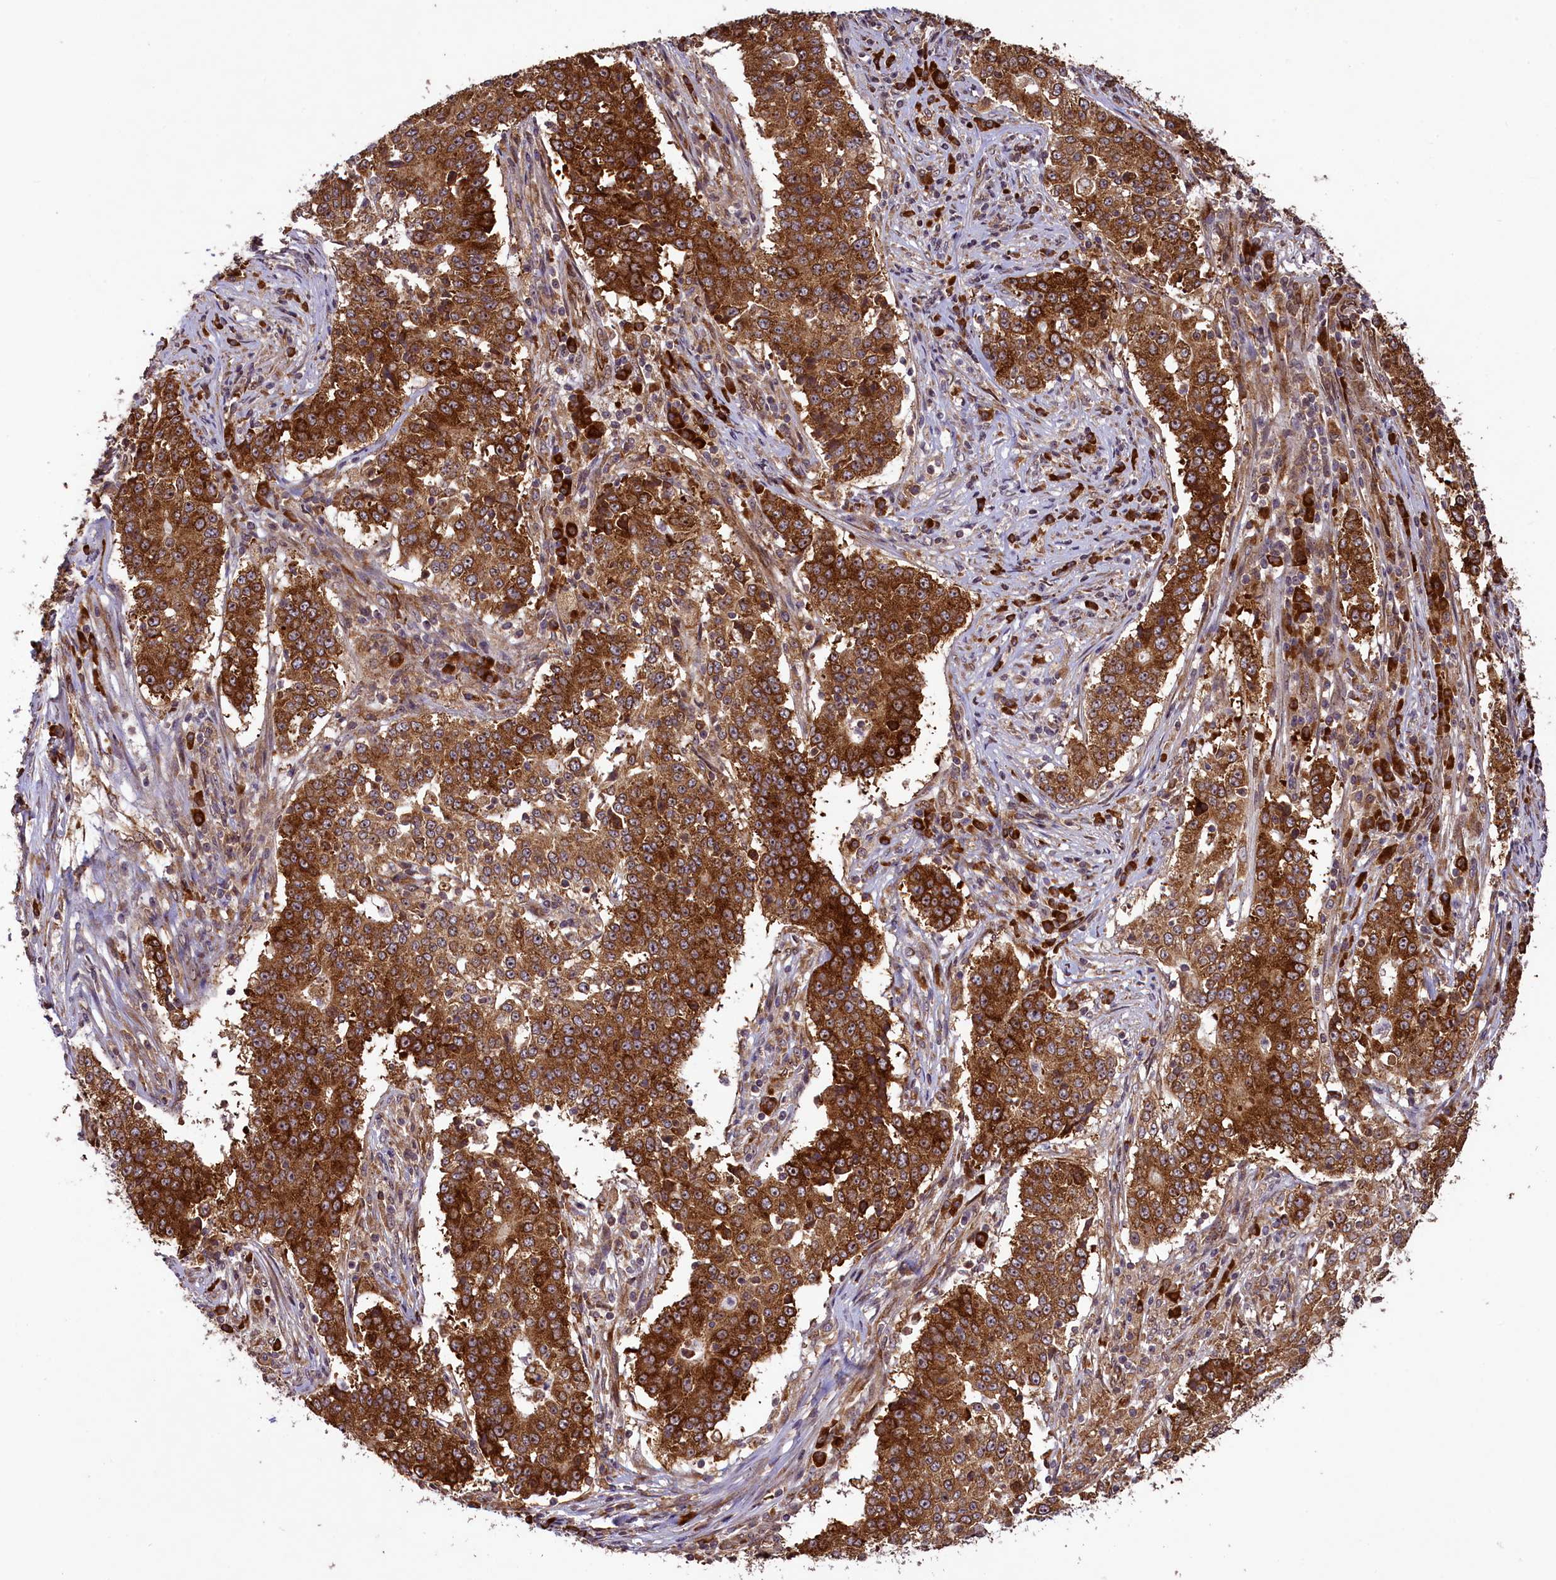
{"staining": {"intensity": "strong", "quantity": ">75%", "location": "cytoplasmic/membranous"}, "tissue": "stomach cancer", "cell_type": "Tumor cells", "image_type": "cancer", "snomed": [{"axis": "morphology", "description": "Adenocarcinoma, NOS"}, {"axis": "topography", "description": "Stomach"}], "caption": "Human stomach adenocarcinoma stained for a protein (brown) exhibits strong cytoplasmic/membranous positive staining in approximately >75% of tumor cells.", "gene": "LARP4", "patient": {"sex": "male", "age": 59}}